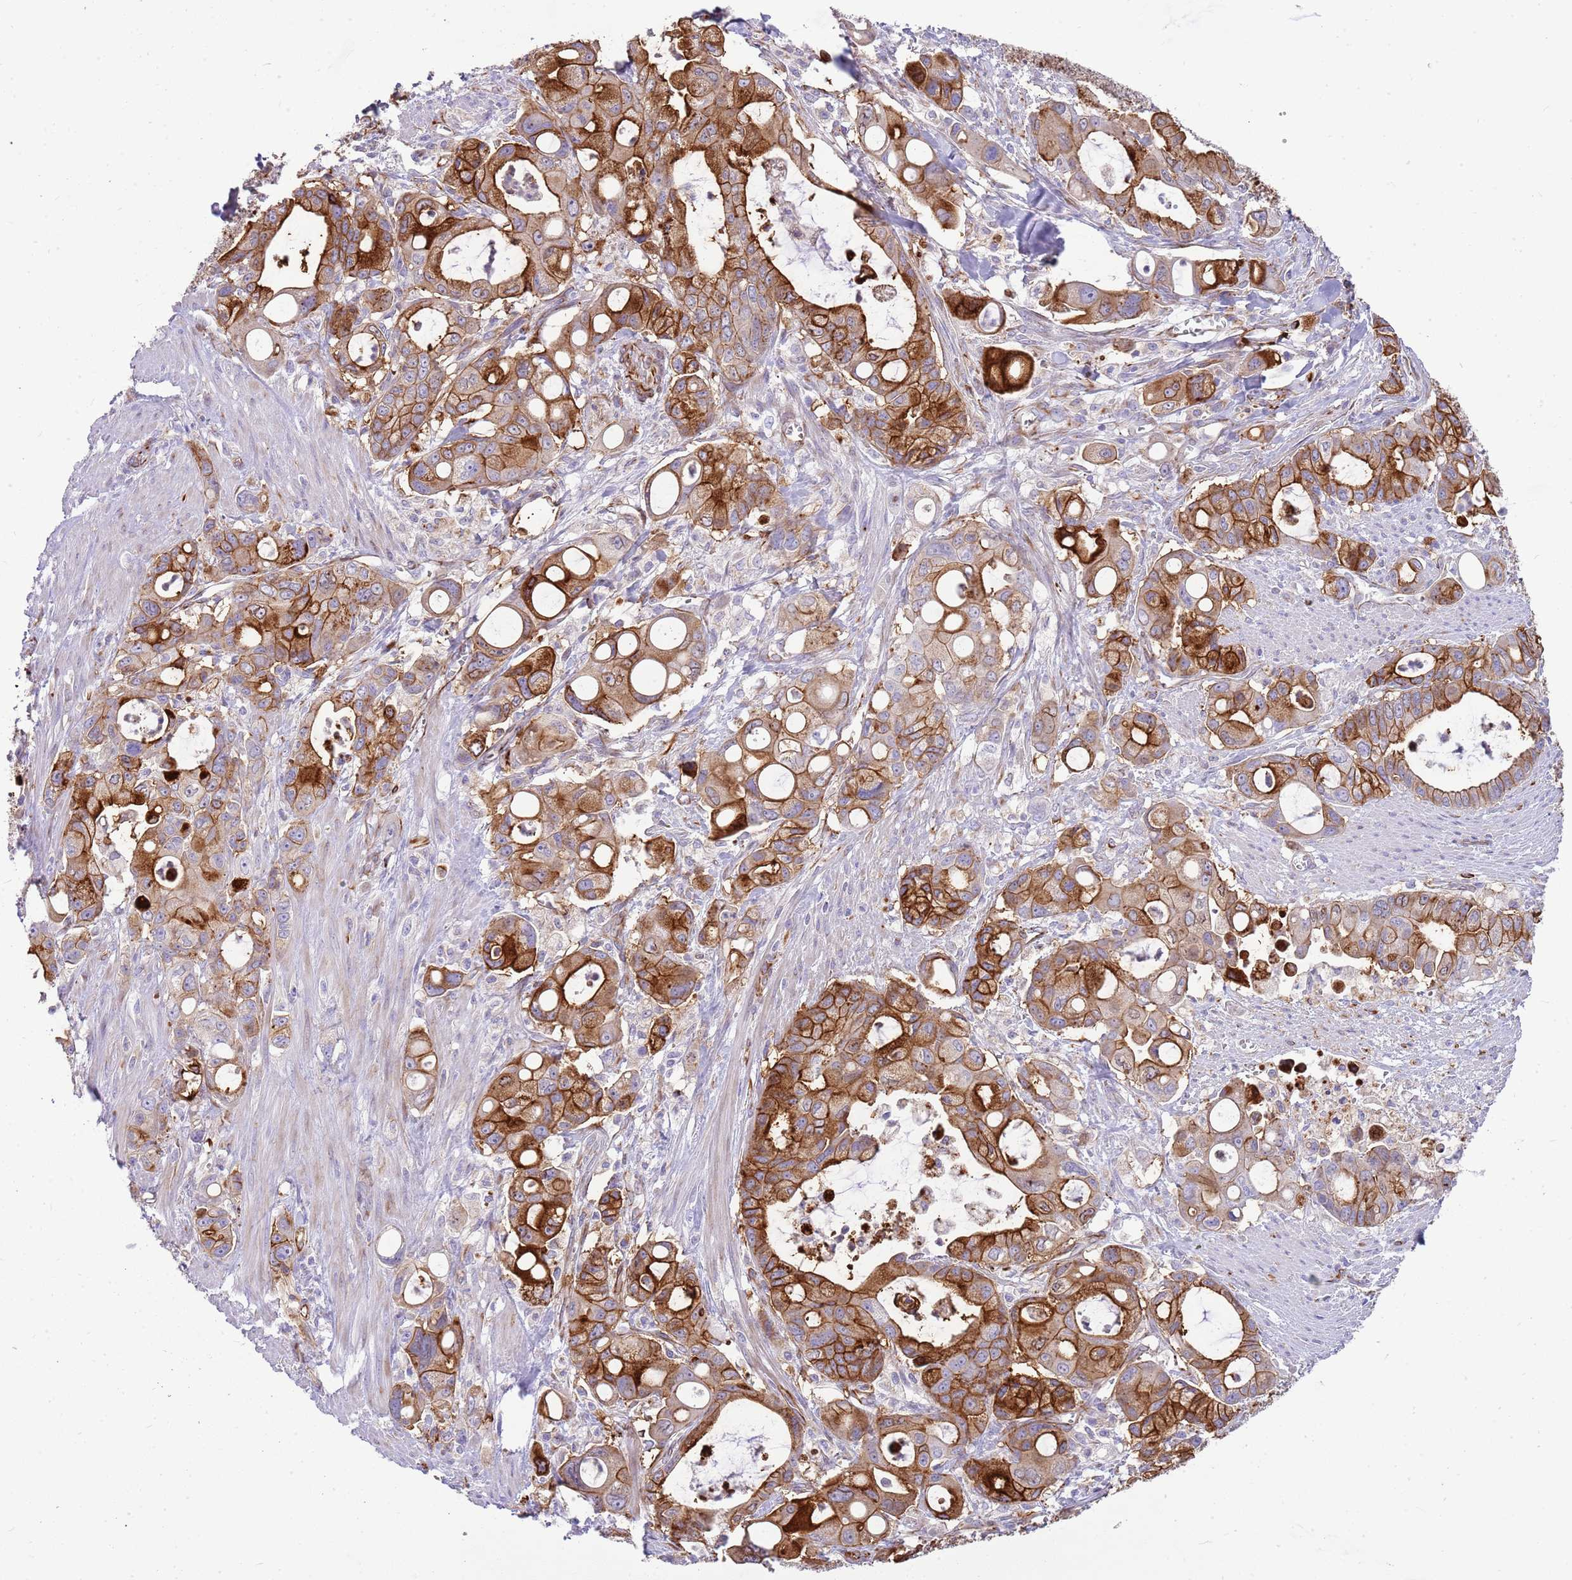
{"staining": {"intensity": "strong", "quantity": ">75%", "location": "cytoplasmic/membranous"}, "tissue": "pancreatic cancer", "cell_type": "Tumor cells", "image_type": "cancer", "snomed": [{"axis": "morphology", "description": "Adenocarcinoma, NOS"}, {"axis": "topography", "description": "Pancreas"}], "caption": "Approximately >75% of tumor cells in pancreatic cancer display strong cytoplasmic/membranous protein positivity as visualized by brown immunohistochemical staining.", "gene": "ZDHHC1", "patient": {"sex": "male", "age": 68}}